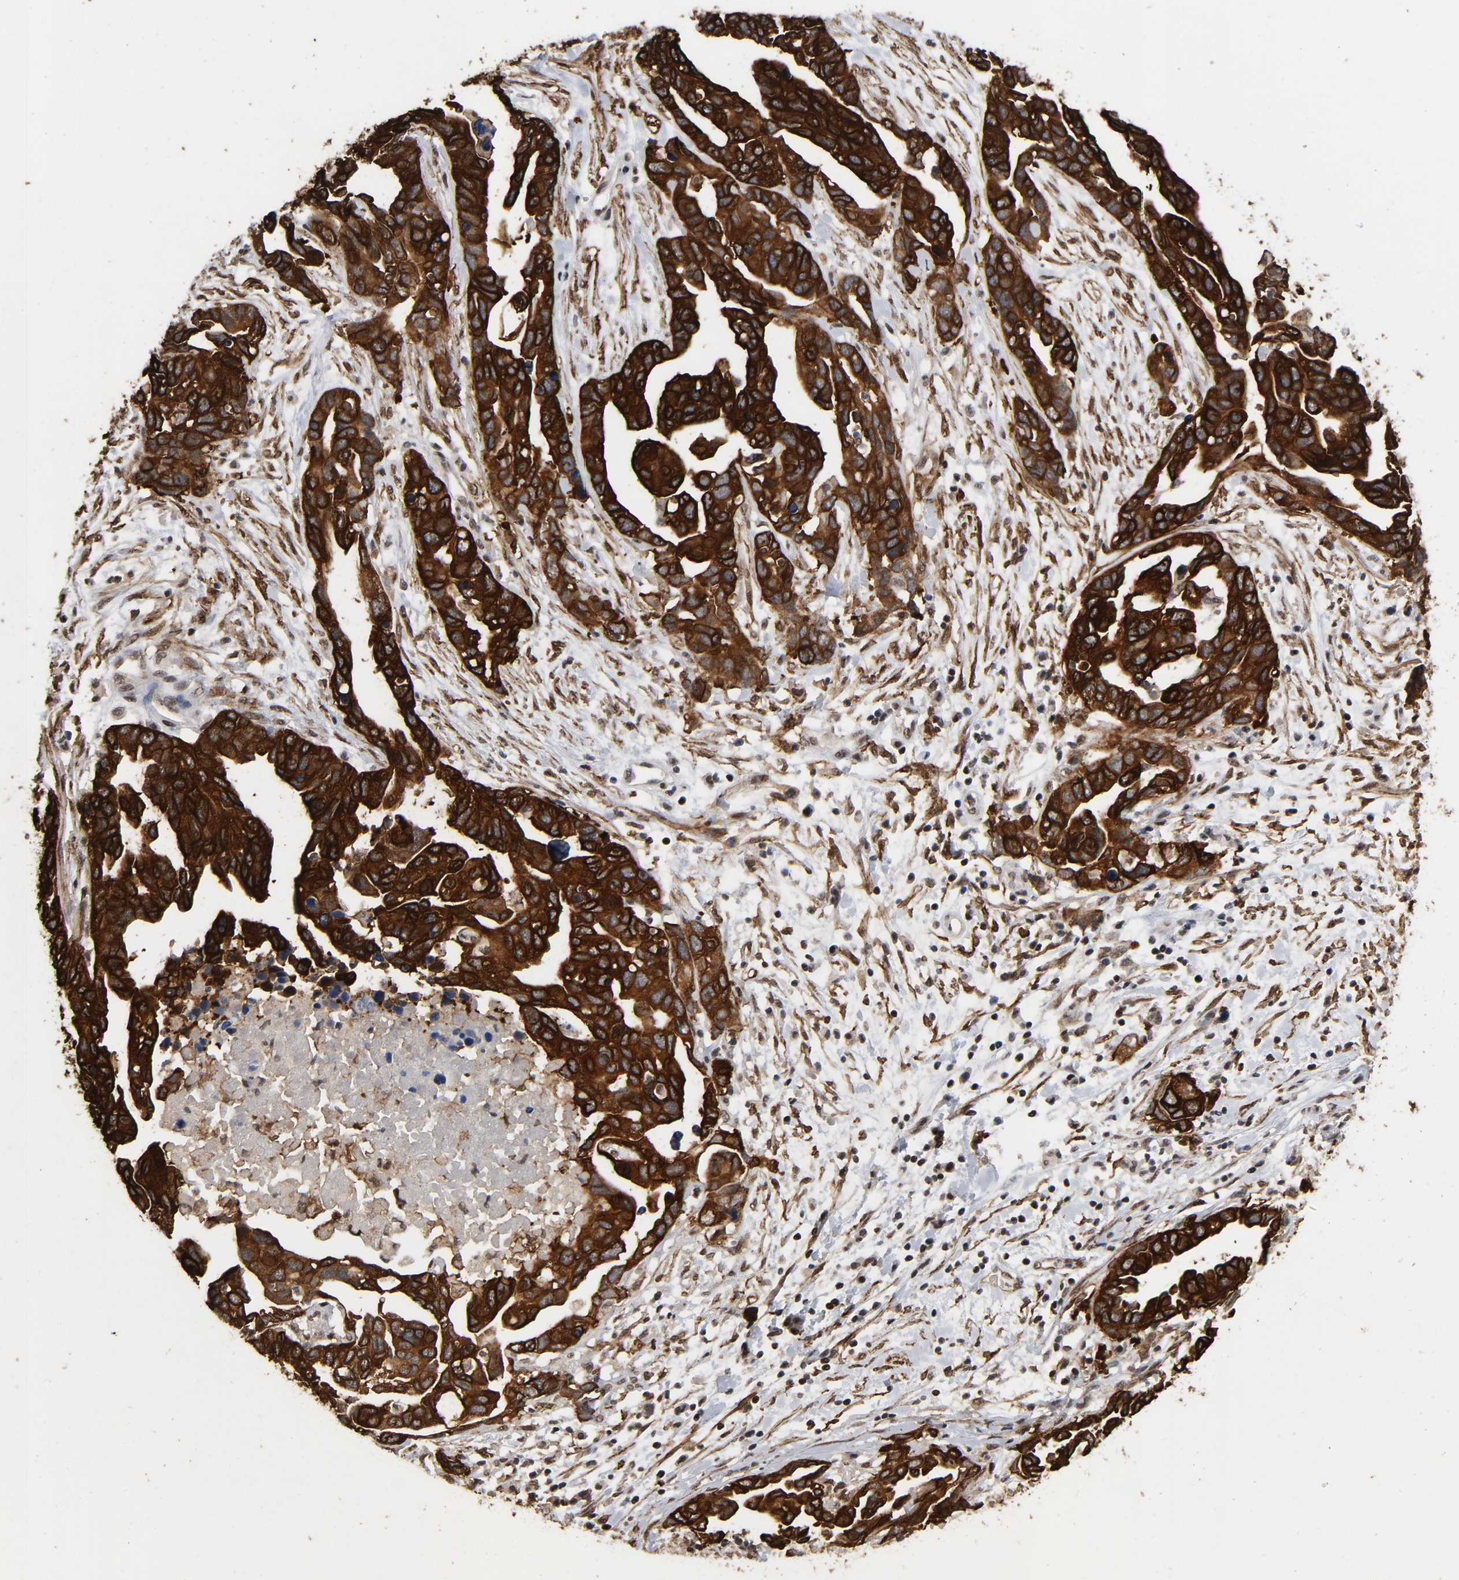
{"staining": {"intensity": "strong", "quantity": ">75%", "location": "cytoplasmic/membranous"}, "tissue": "ovarian cancer", "cell_type": "Tumor cells", "image_type": "cancer", "snomed": [{"axis": "morphology", "description": "Cystadenocarcinoma, serous, NOS"}, {"axis": "topography", "description": "Ovary"}], "caption": "Ovarian cancer stained with IHC shows strong cytoplasmic/membranous positivity in about >75% of tumor cells. The staining was performed using DAB, with brown indicating positive protein expression. Nuclei are stained blue with hematoxylin.", "gene": "AHNAK2", "patient": {"sex": "female", "age": 54}}